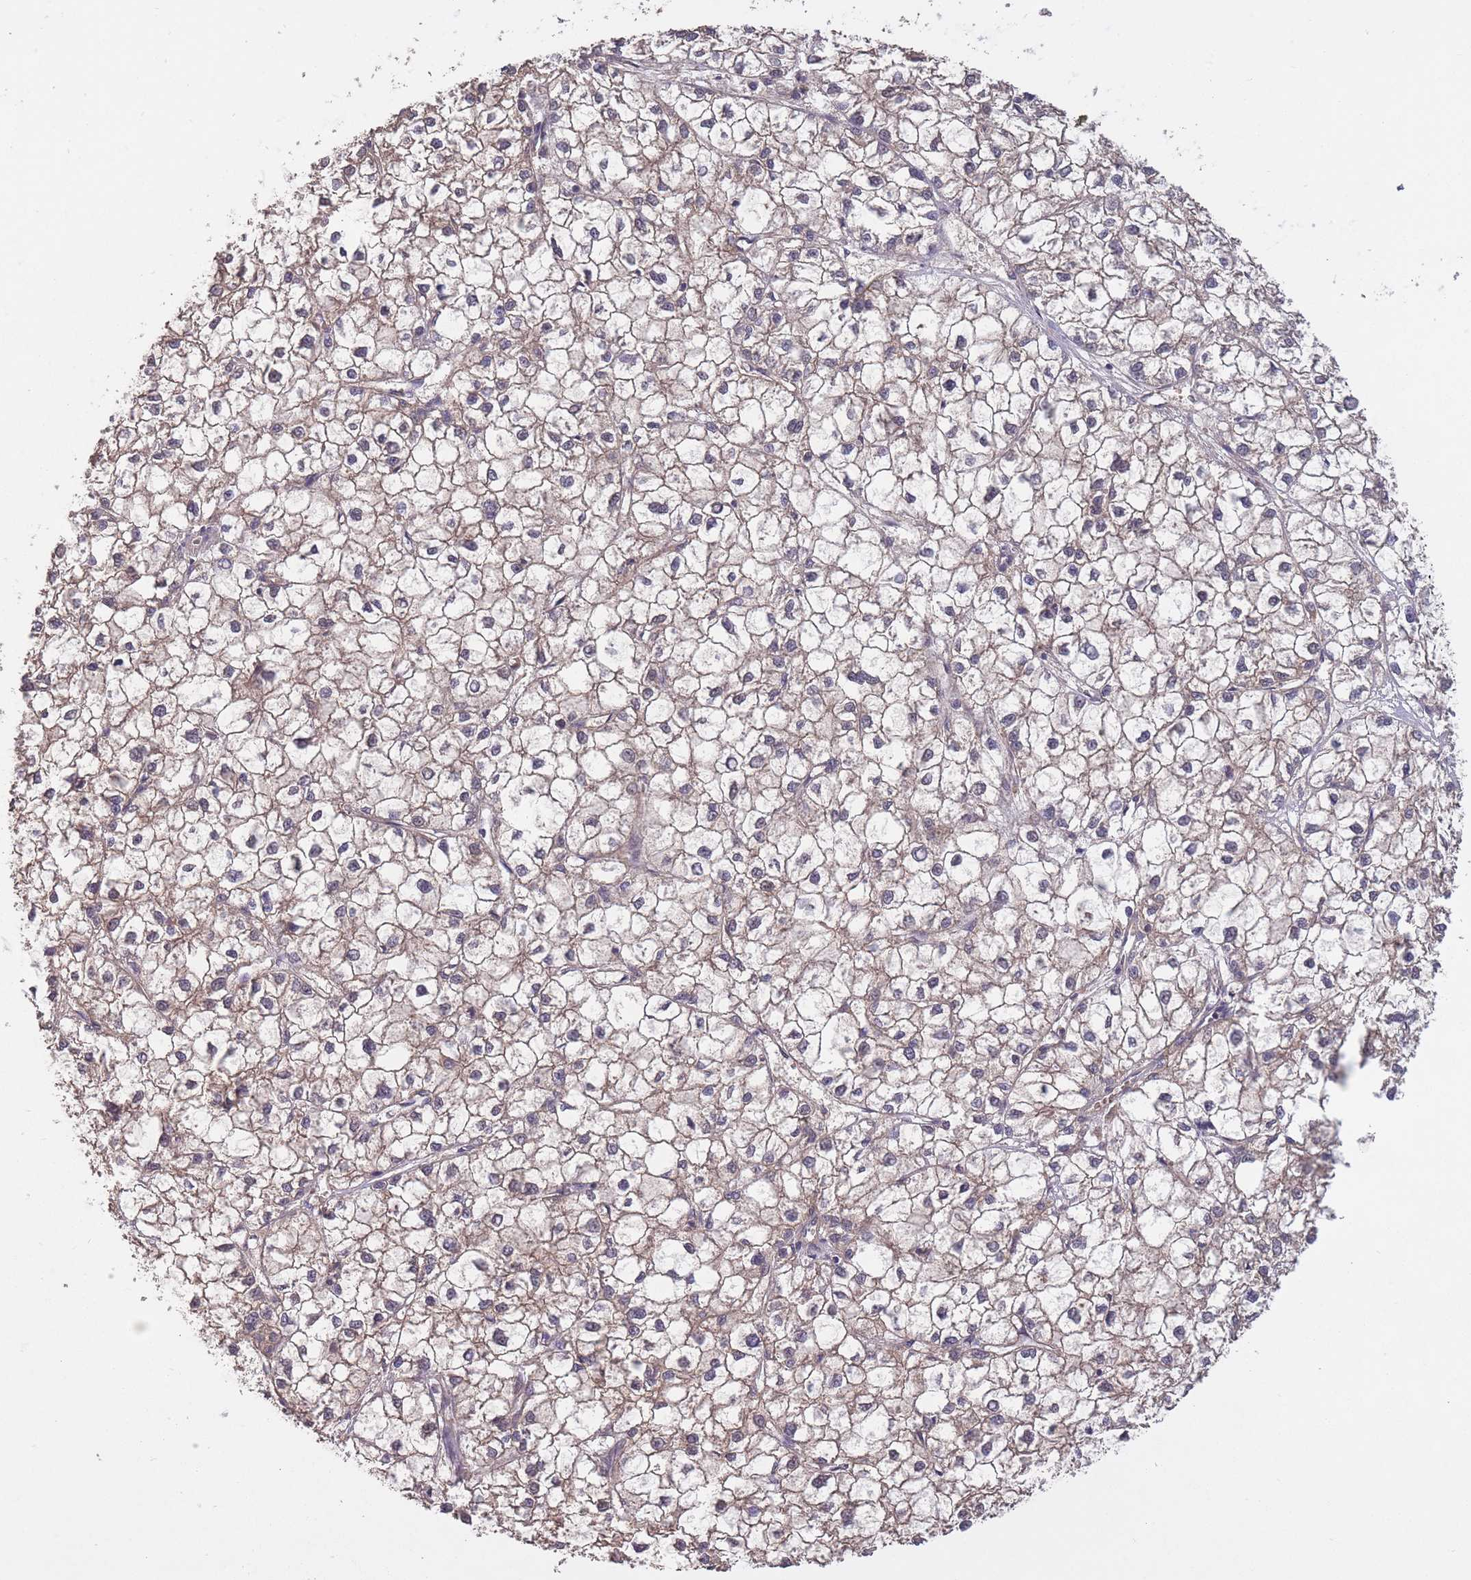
{"staining": {"intensity": "negative", "quantity": "none", "location": "none"}, "tissue": "liver cancer", "cell_type": "Tumor cells", "image_type": "cancer", "snomed": [{"axis": "morphology", "description": "Carcinoma, Hepatocellular, NOS"}, {"axis": "topography", "description": "Liver"}], "caption": "IHC photomicrograph of liver cancer stained for a protein (brown), which exhibits no positivity in tumor cells.", "gene": "KIAA1755", "patient": {"sex": "female", "age": 43}}